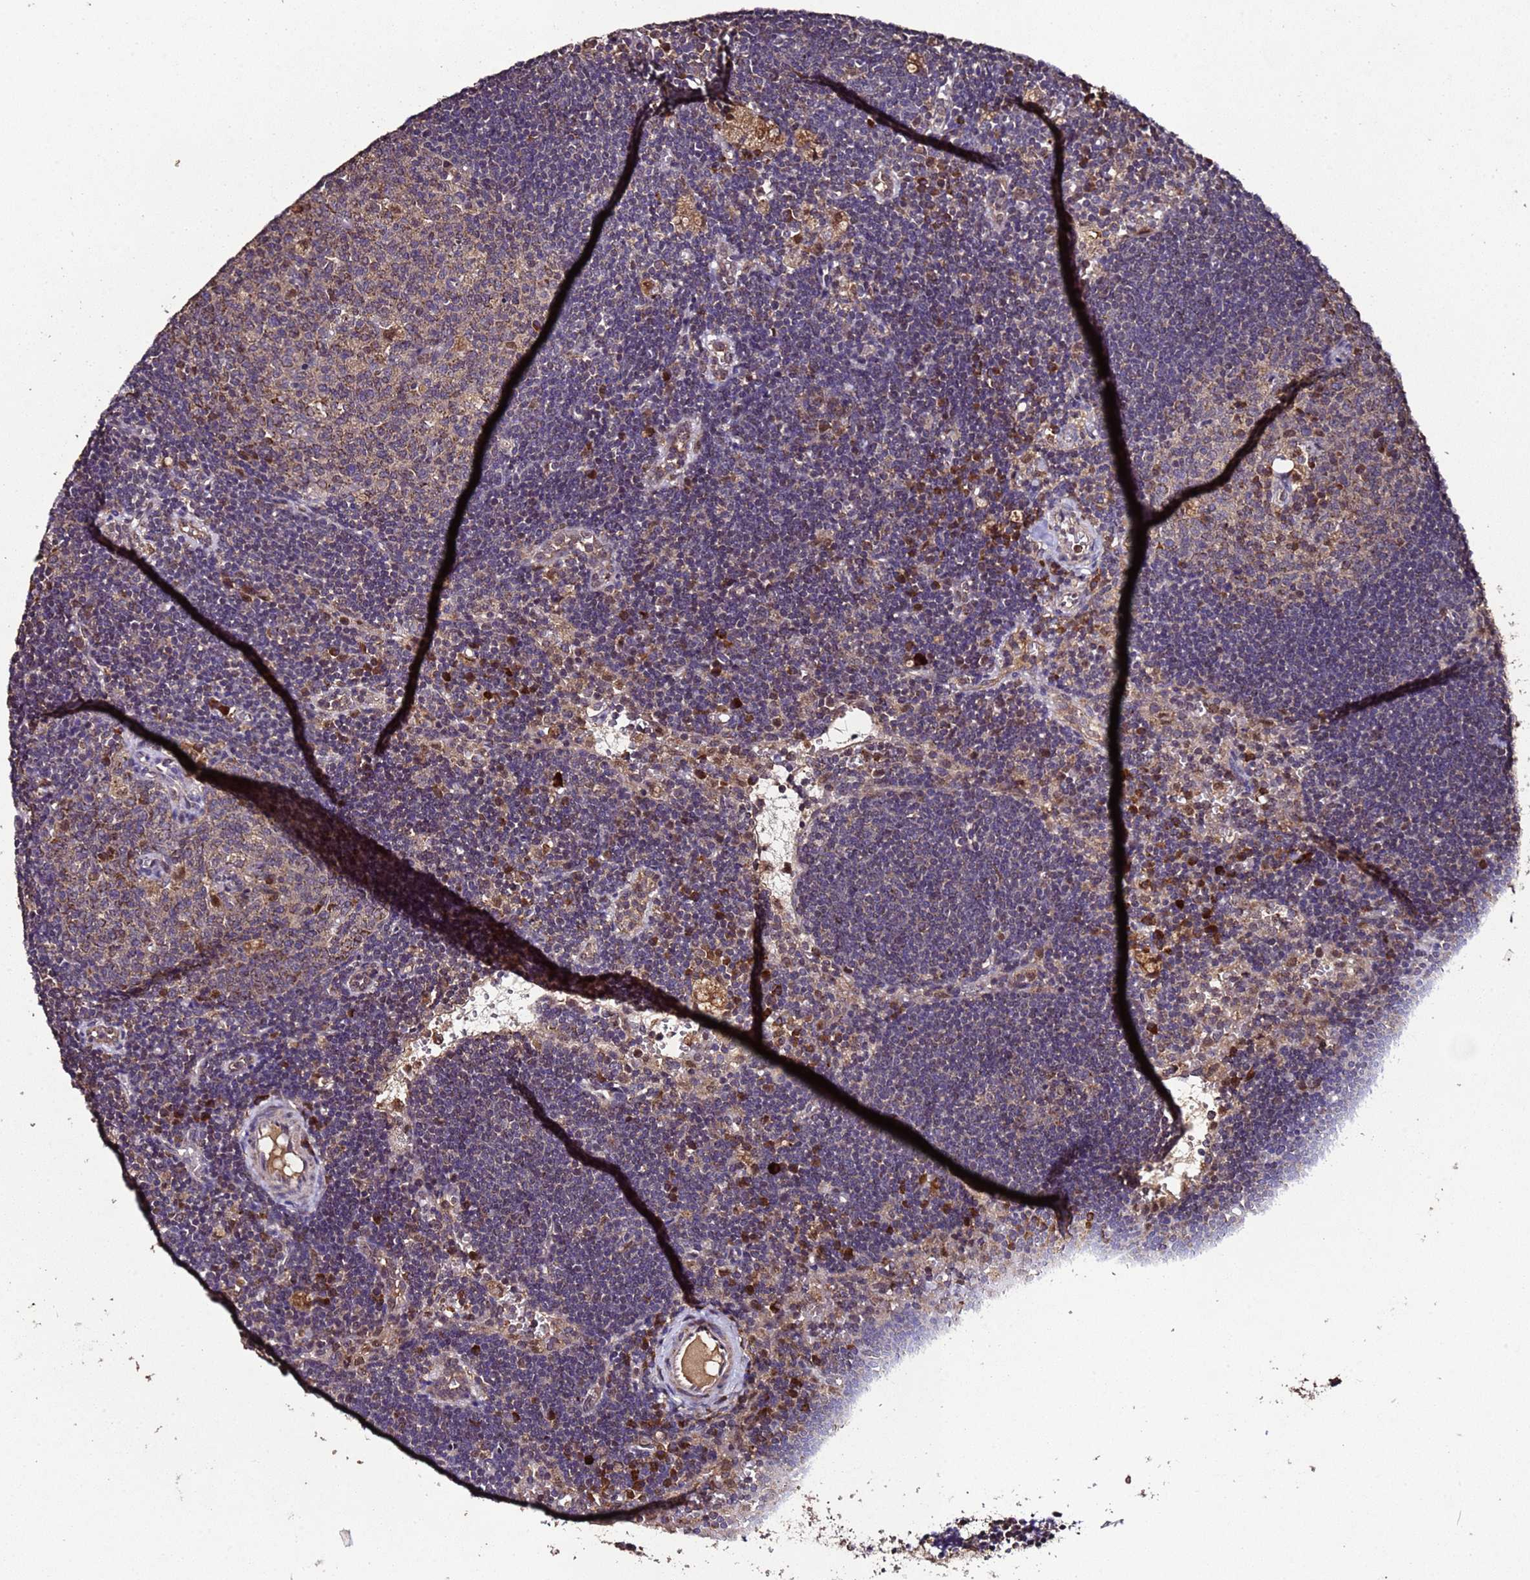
{"staining": {"intensity": "moderate", "quantity": "<25%", "location": "cytoplasmic/membranous"}, "tissue": "lymph node", "cell_type": "Germinal center cells", "image_type": "normal", "snomed": [{"axis": "morphology", "description": "Normal tissue, NOS"}, {"axis": "topography", "description": "Lymph node"}], "caption": "The micrograph exhibits staining of benign lymph node, revealing moderate cytoplasmic/membranous protein staining (brown color) within germinal center cells.", "gene": "HSPBAP1", "patient": {"sex": "male", "age": 62}}